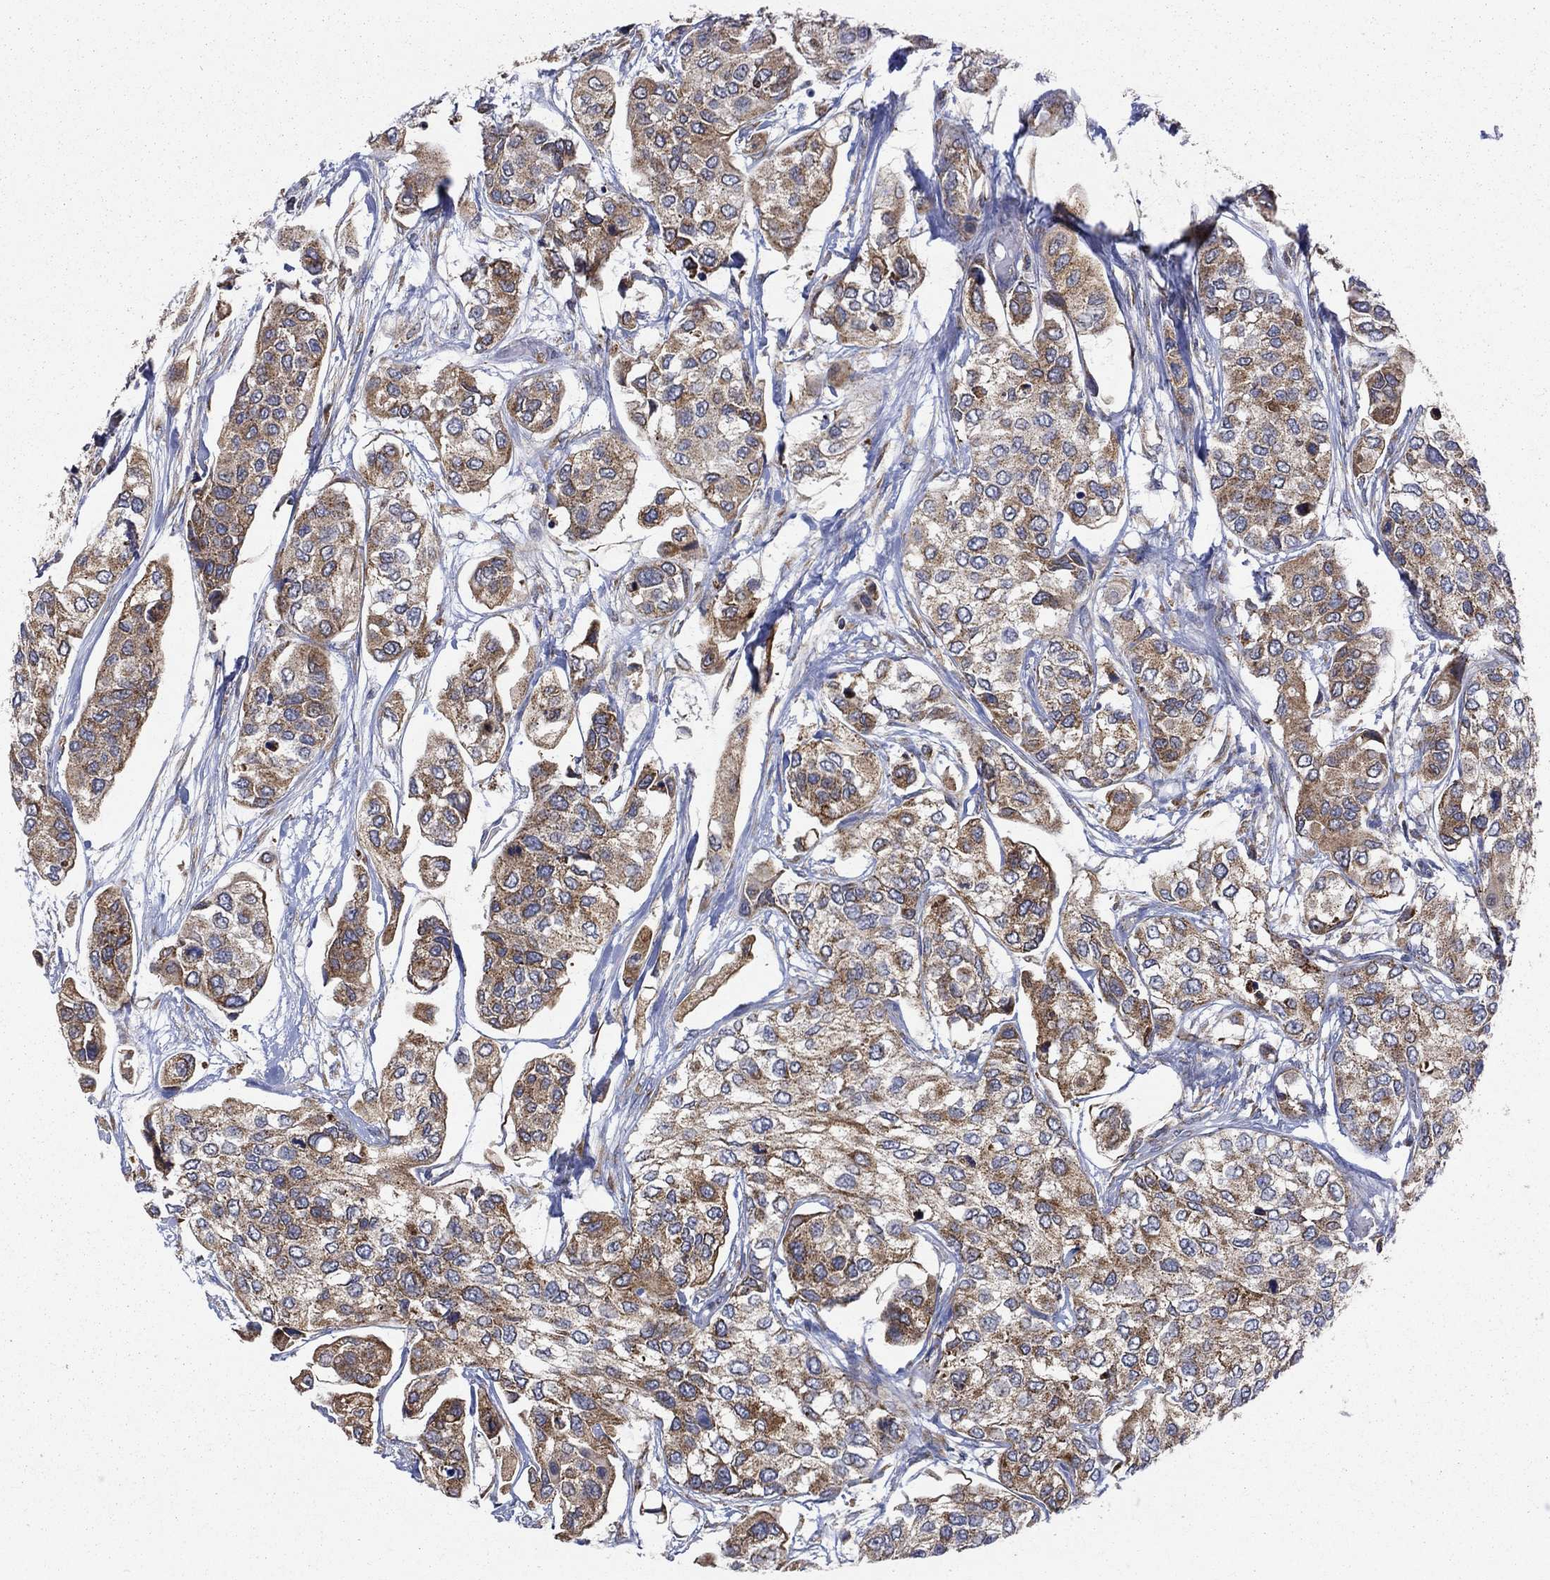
{"staining": {"intensity": "moderate", "quantity": ">75%", "location": "cytoplasmic/membranous"}, "tissue": "urothelial cancer", "cell_type": "Tumor cells", "image_type": "cancer", "snomed": [{"axis": "morphology", "description": "Urothelial carcinoma, High grade"}, {"axis": "topography", "description": "Urinary bladder"}], "caption": "Urothelial cancer tissue shows moderate cytoplasmic/membranous staining in approximately >75% of tumor cells The staining was performed using DAB (3,3'-diaminobenzidine), with brown indicating positive protein expression. Nuclei are stained blue with hematoxylin.", "gene": "PRDX4", "patient": {"sex": "male", "age": 77}}